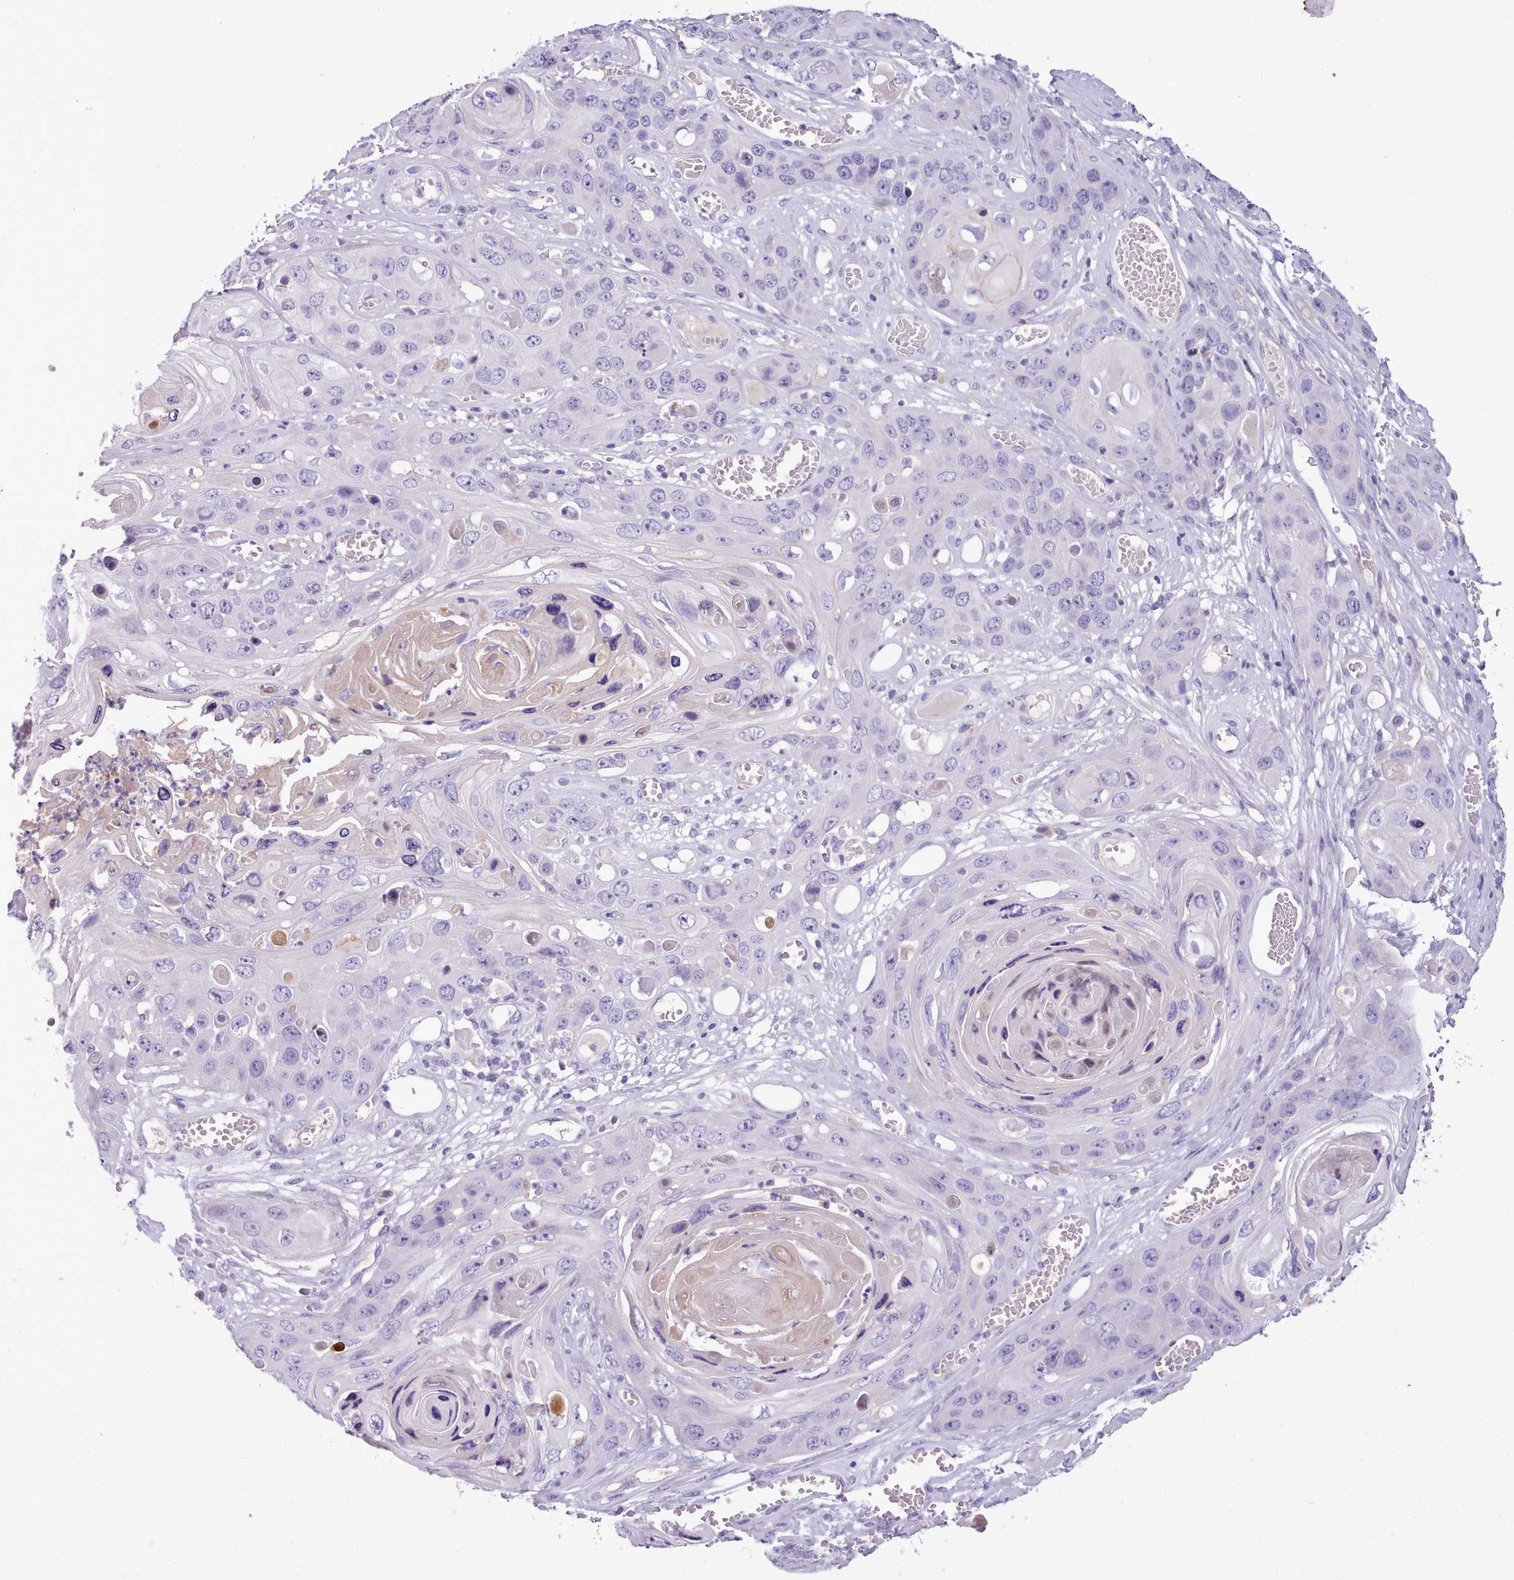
{"staining": {"intensity": "negative", "quantity": "none", "location": "none"}, "tissue": "skin cancer", "cell_type": "Tumor cells", "image_type": "cancer", "snomed": [{"axis": "morphology", "description": "Squamous cell carcinoma, NOS"}, {"axis": "topography", "description": "Skin"}], "caption": "Skin squamous cell carcinoma stained for a protein using immunohistochemistry (IHC) exhibits no positivity tumor cells.", "gene": "CYP2A13", "patient": {"sex": "male", "age": 55}}